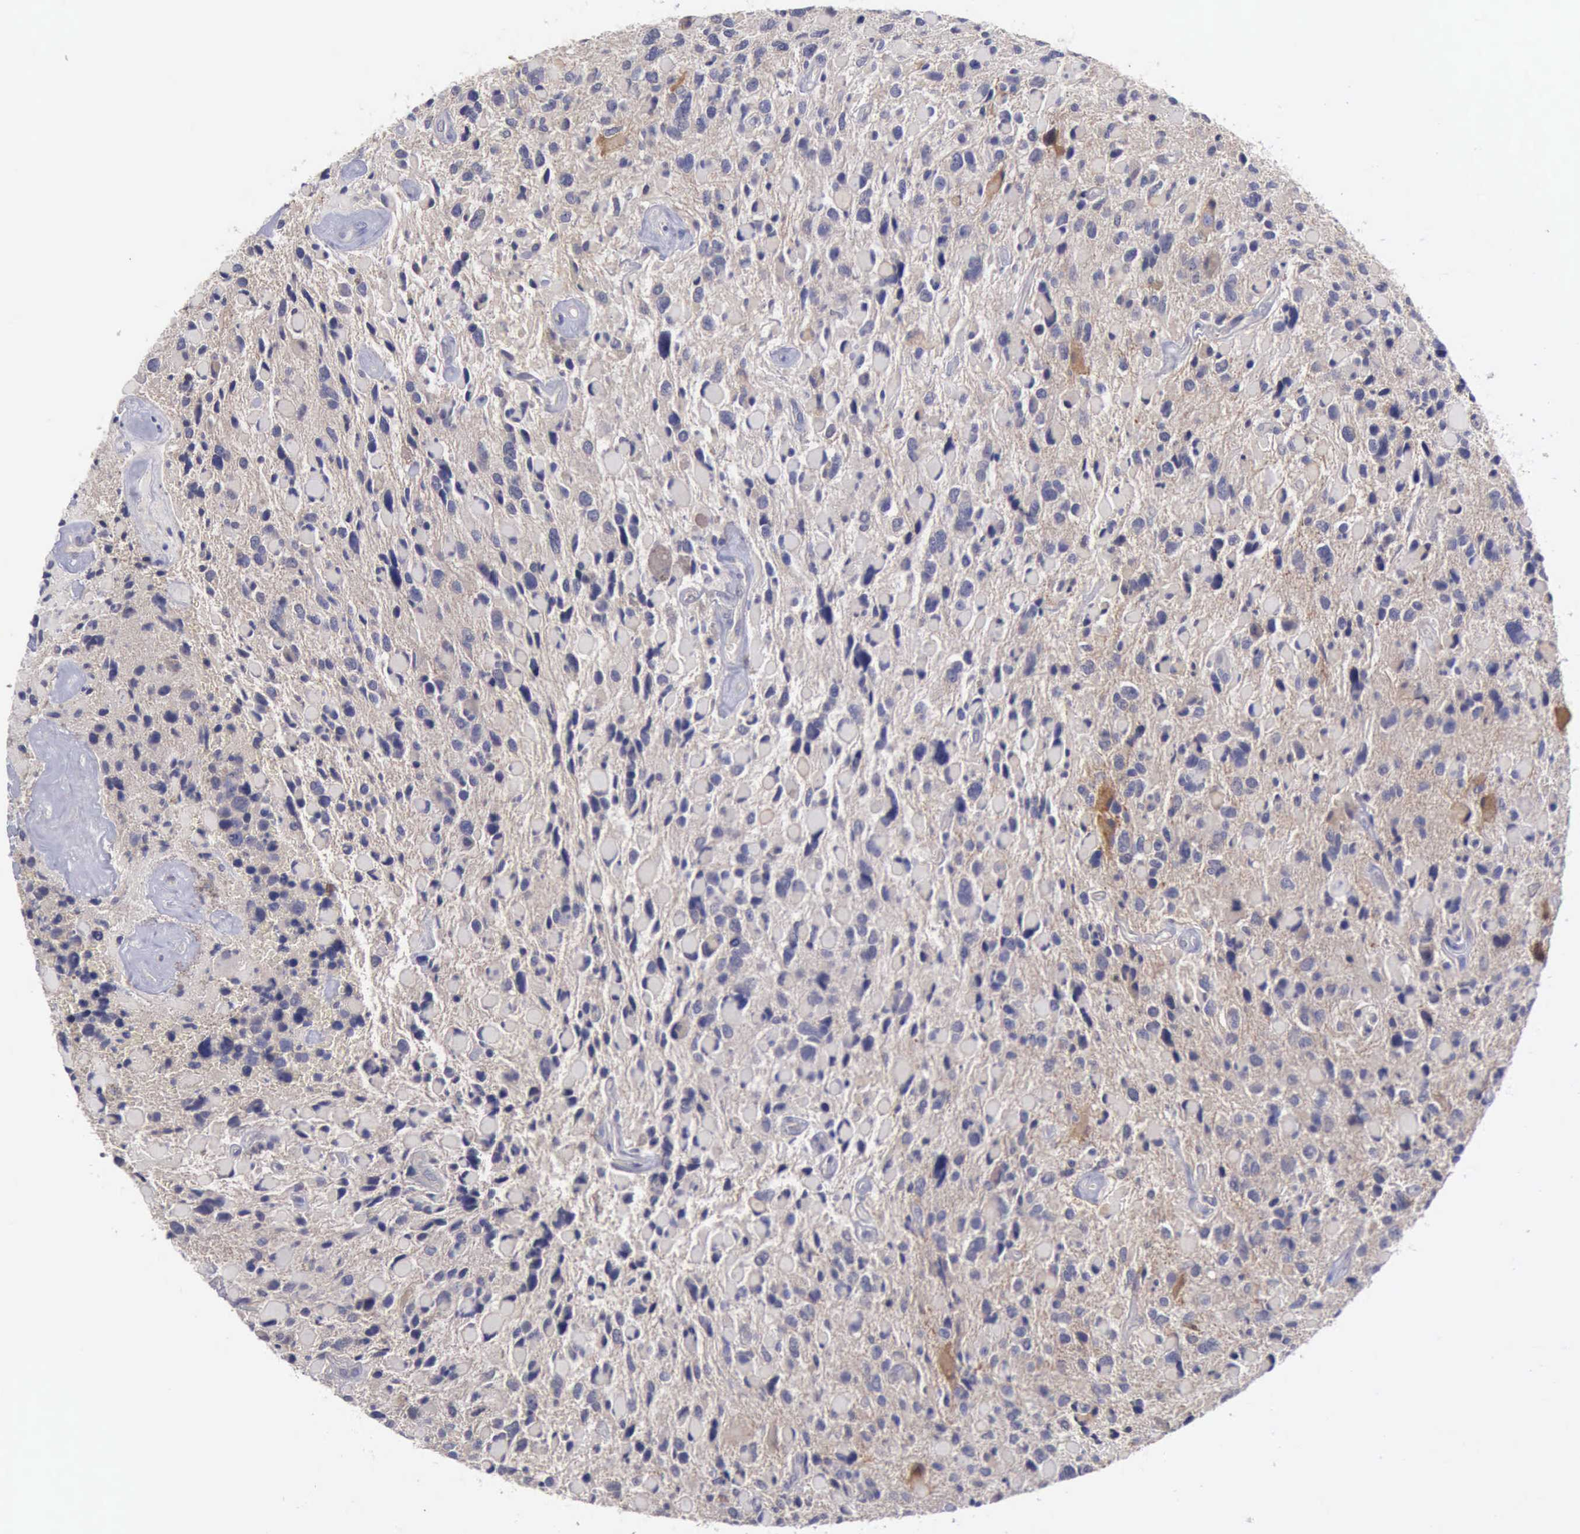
{"staining": {"intensity": "negative", "quantity": "none", "location": "none"}, "tissue": "glioma", "cell_type": "Tumor cells", "image_type": "cancer", "snomed": [{"axis": "morphology", "description": "Glioma, malignant, High grade"}, {"axis": "topography", "description": "Brain"}], "caption": "The histopathology image shows no staining of tumor cells in glioma.", "gene": "PHKA1", "patient": {"sex": "female", "age": 37}}